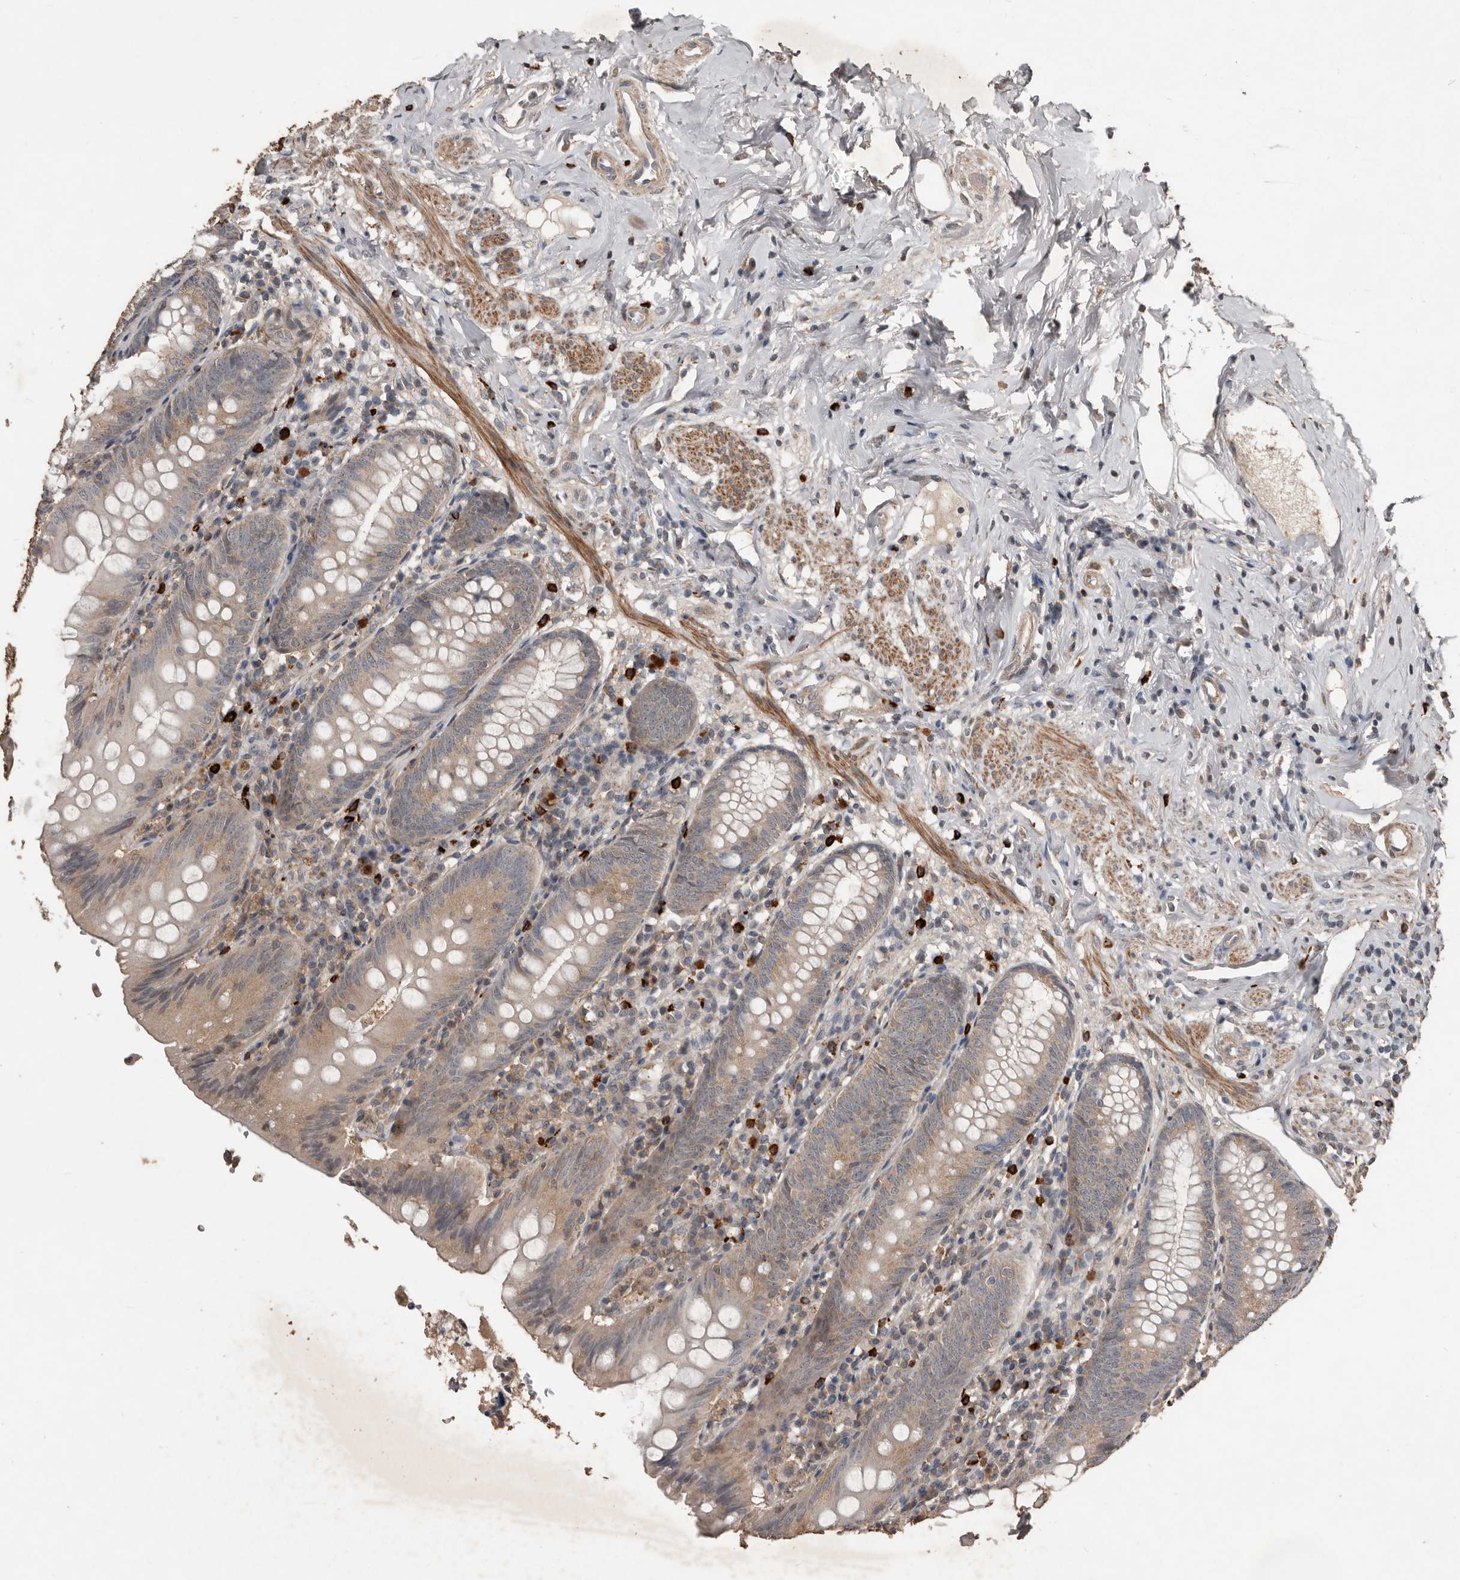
{"staining": {"intensity": "weak", "quantity": "25%-75%", "location": "cytoplasmic/membranous"}, "tissue": "appendix", "cell_type": "Glandular cells", "image_type": "normal", "snomed": [{"axis": "morphology", "description": "Normal tissue, NOS"}, {"axis": "topography", "description": "Appendix"}], "caption": "Protein analysis of normal appendix demonstrates weak cytoplasmic/membranous positivity in approximately 25%-75% of glandular cells. (DAB IHC with brightfield microscopy, high magnification).", "gene": "BAMBI", "patient": {"sex": "female", "age": 54}}